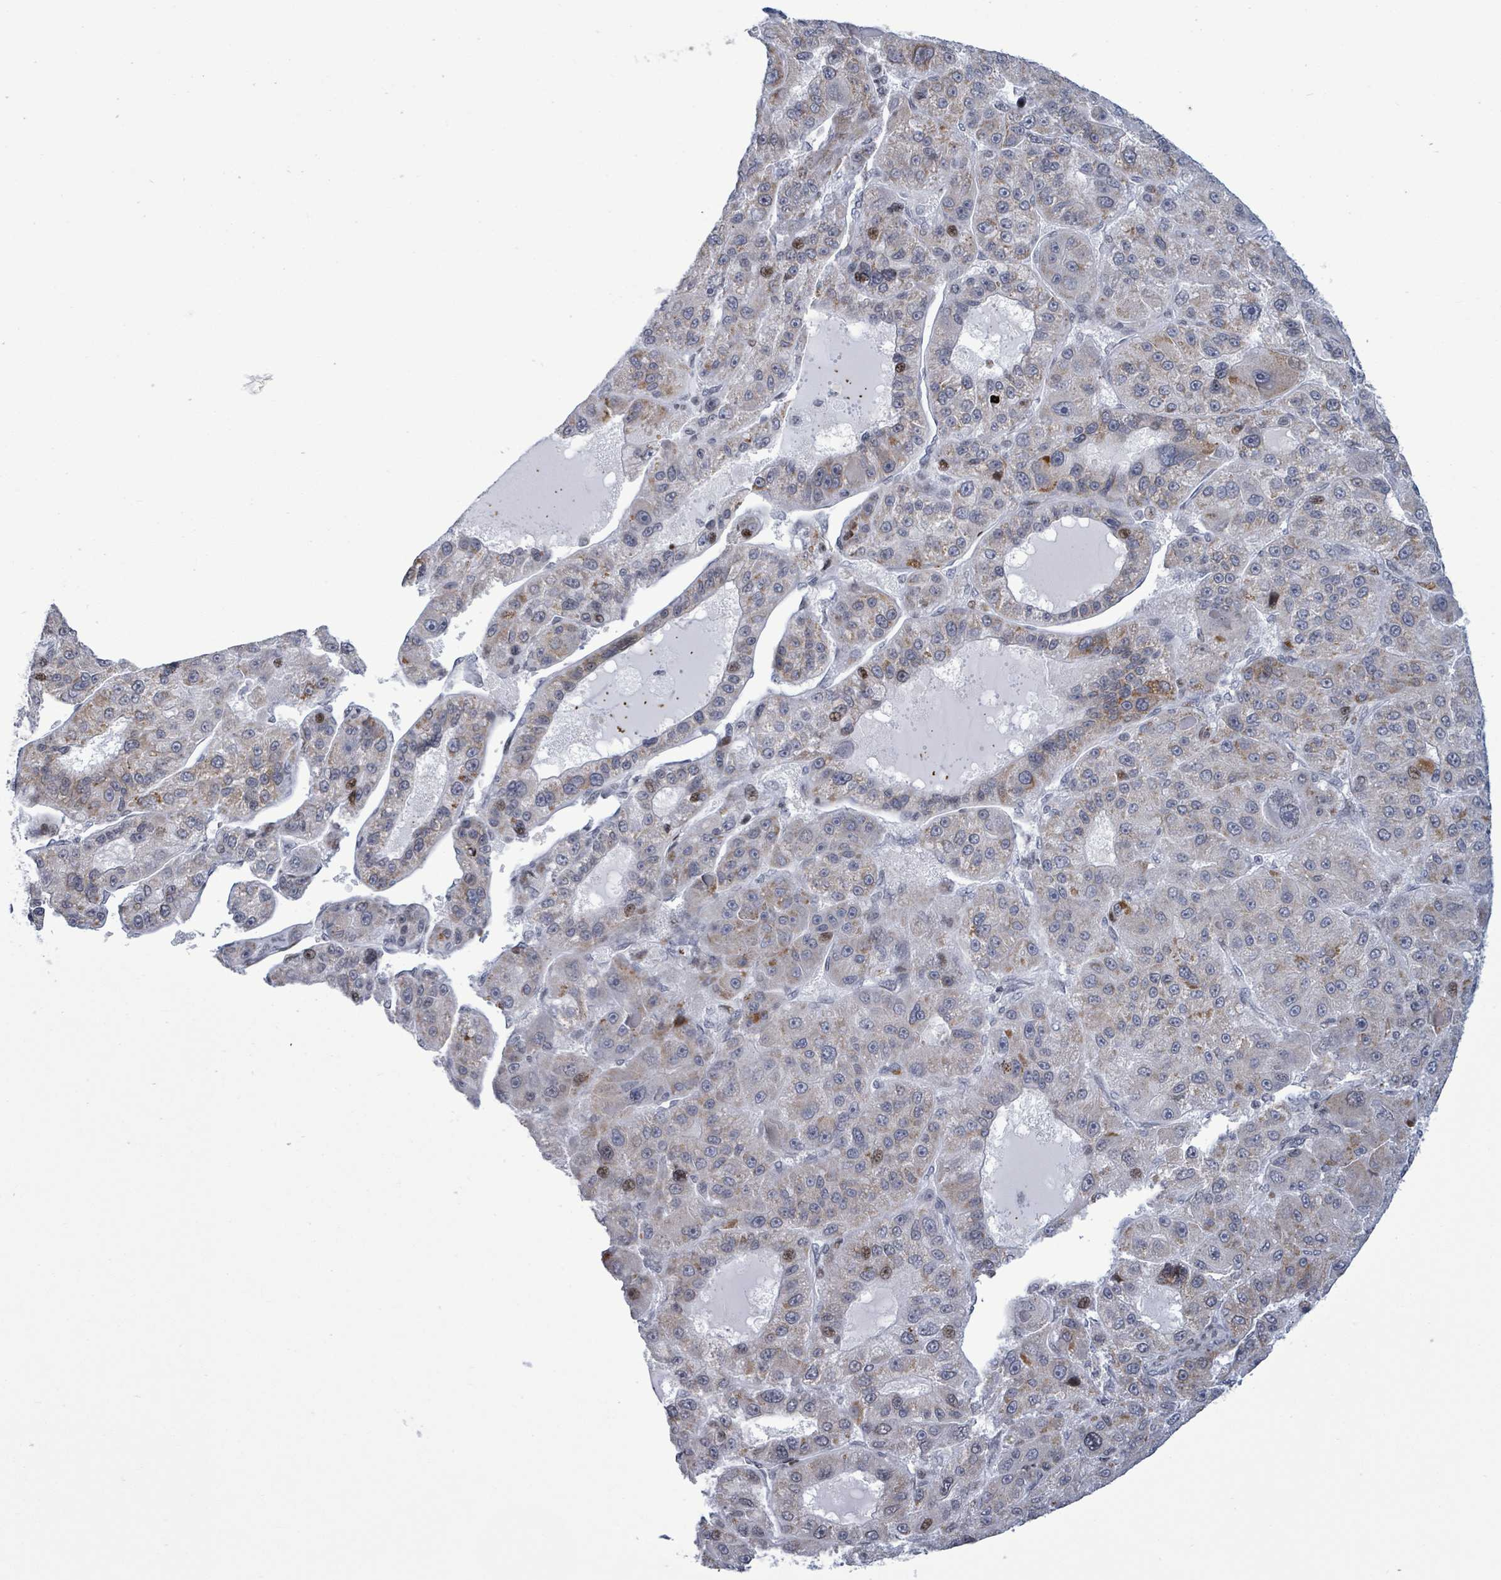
{"staining": {"intensity": "moderate", "quantity": "25%-75%", "location": "cytoplasmic/membranous"}, "tissue": "liver cancer", "cell_type": "Tumor cells", "image_type": "cancer", "snomed": [{"axis": "morphology", "description": "Carcinoma, Hepatocellular, NOS"}, {"axis": "topography", "description": "Liver"}], "caption": "The histopathology image exhibits a brown stain indicating the presence of a protein in the cytoplasmic/membranous of tumor cells in liver cancer (hepatocellular carcinoma). The staining is performed using DAB brown chromogen to label protein expression. The nuclei are counter-stained blue using hematoxylin.", "gene": "FNDC4", "patient": {"sex": "male", "age": 76}}